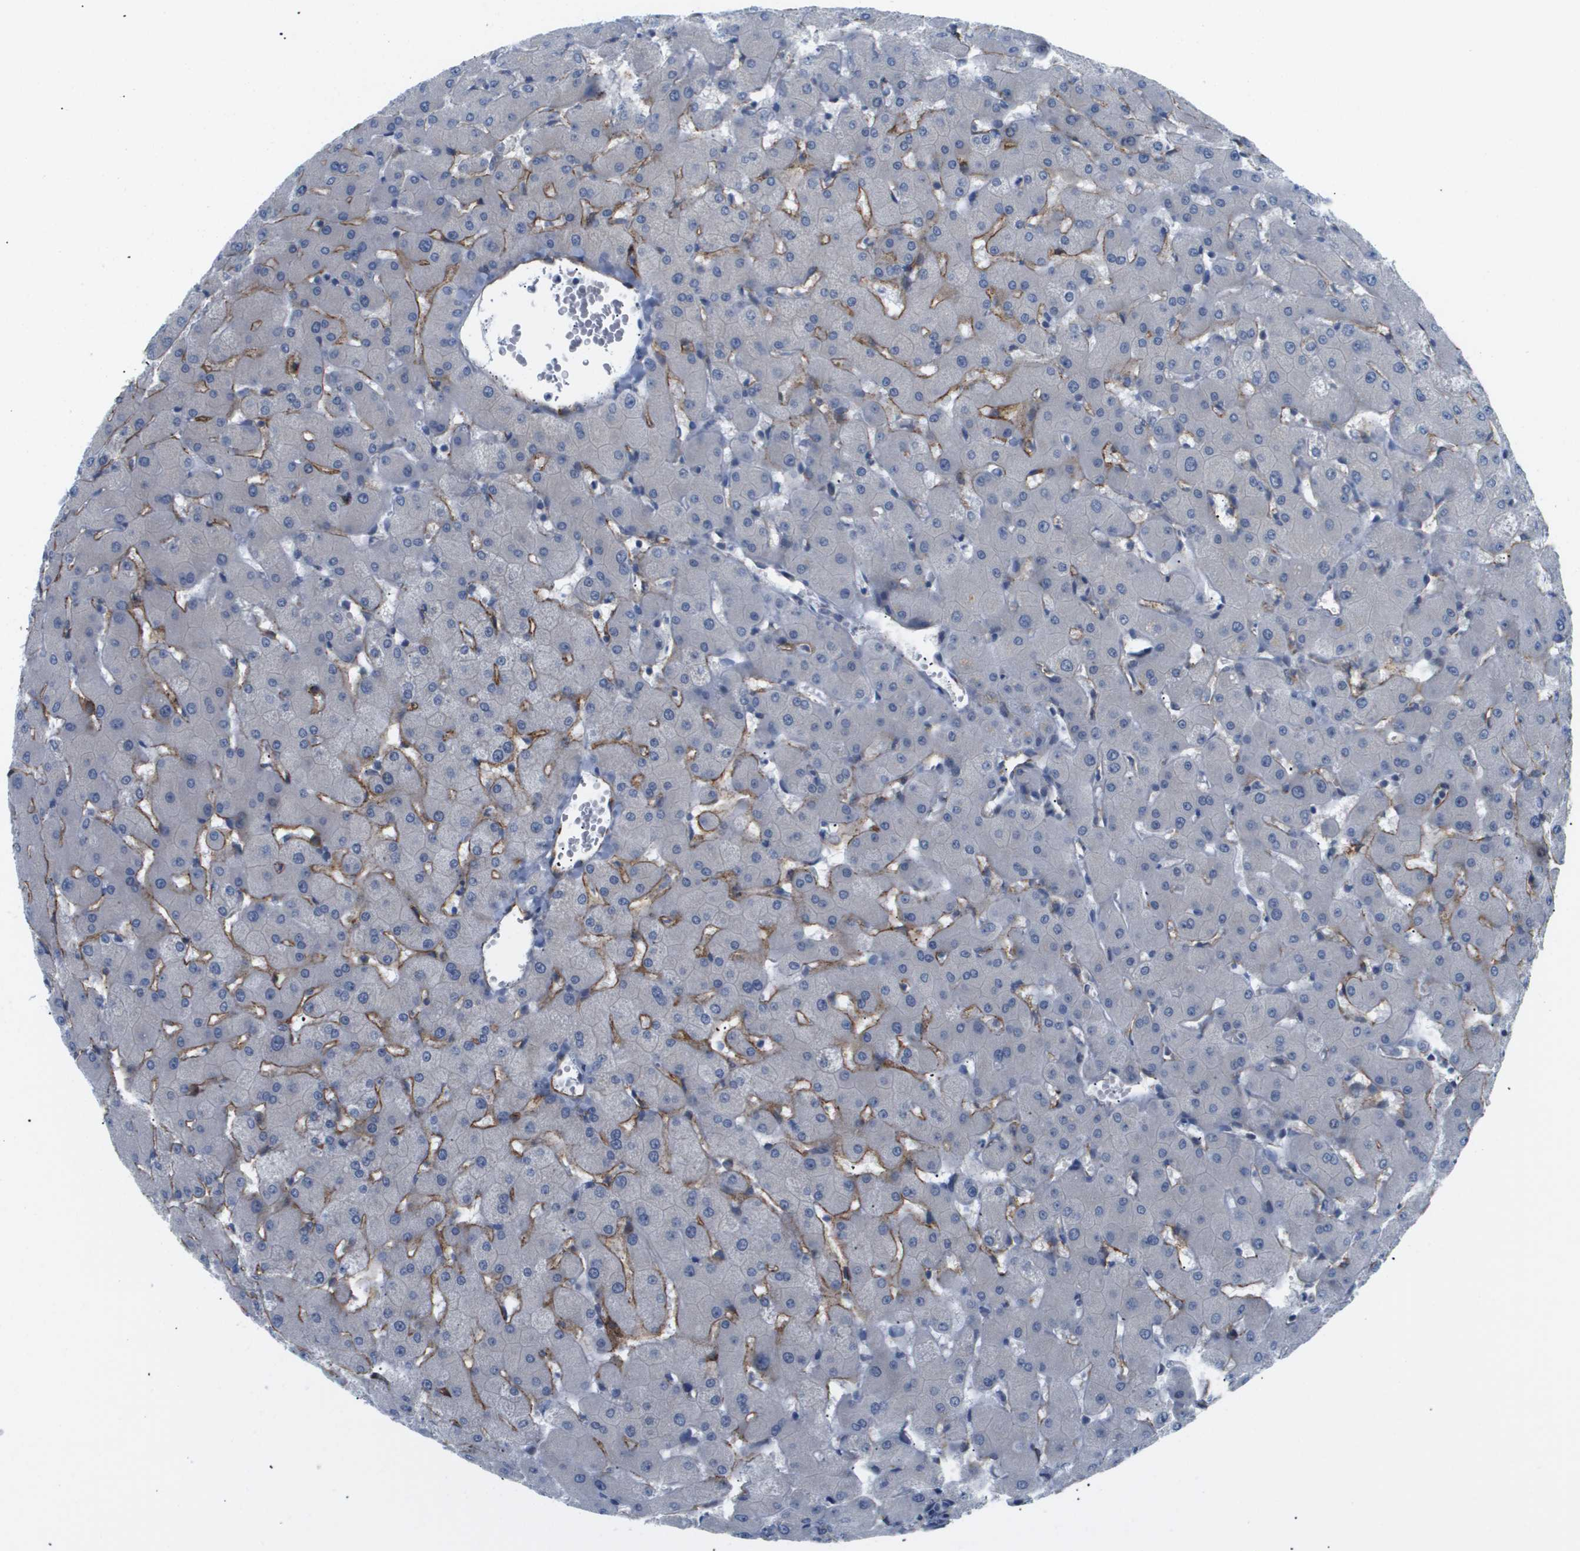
{"staining": {"intensity": "weak", "quantity": "25%-75%", "location": "cytoplasmic/membranous"}, "tissue": "liver", "cell_type": "Cholangiocytes", "image_type": "normal", "snomed": [{"axis": "morphology", "description": "Normal tissue, NOS"}, {"axis": "topography", "description": "Liver"}], "caption": "DAB immunohistochemical staining of unremarkable liver displays weak cytoplasmic/membranous protein expression in approximately 25%-75% of cholangiocytes.", "gene": "OTUD5", "patient": {"sex": "female", "age": 63}}